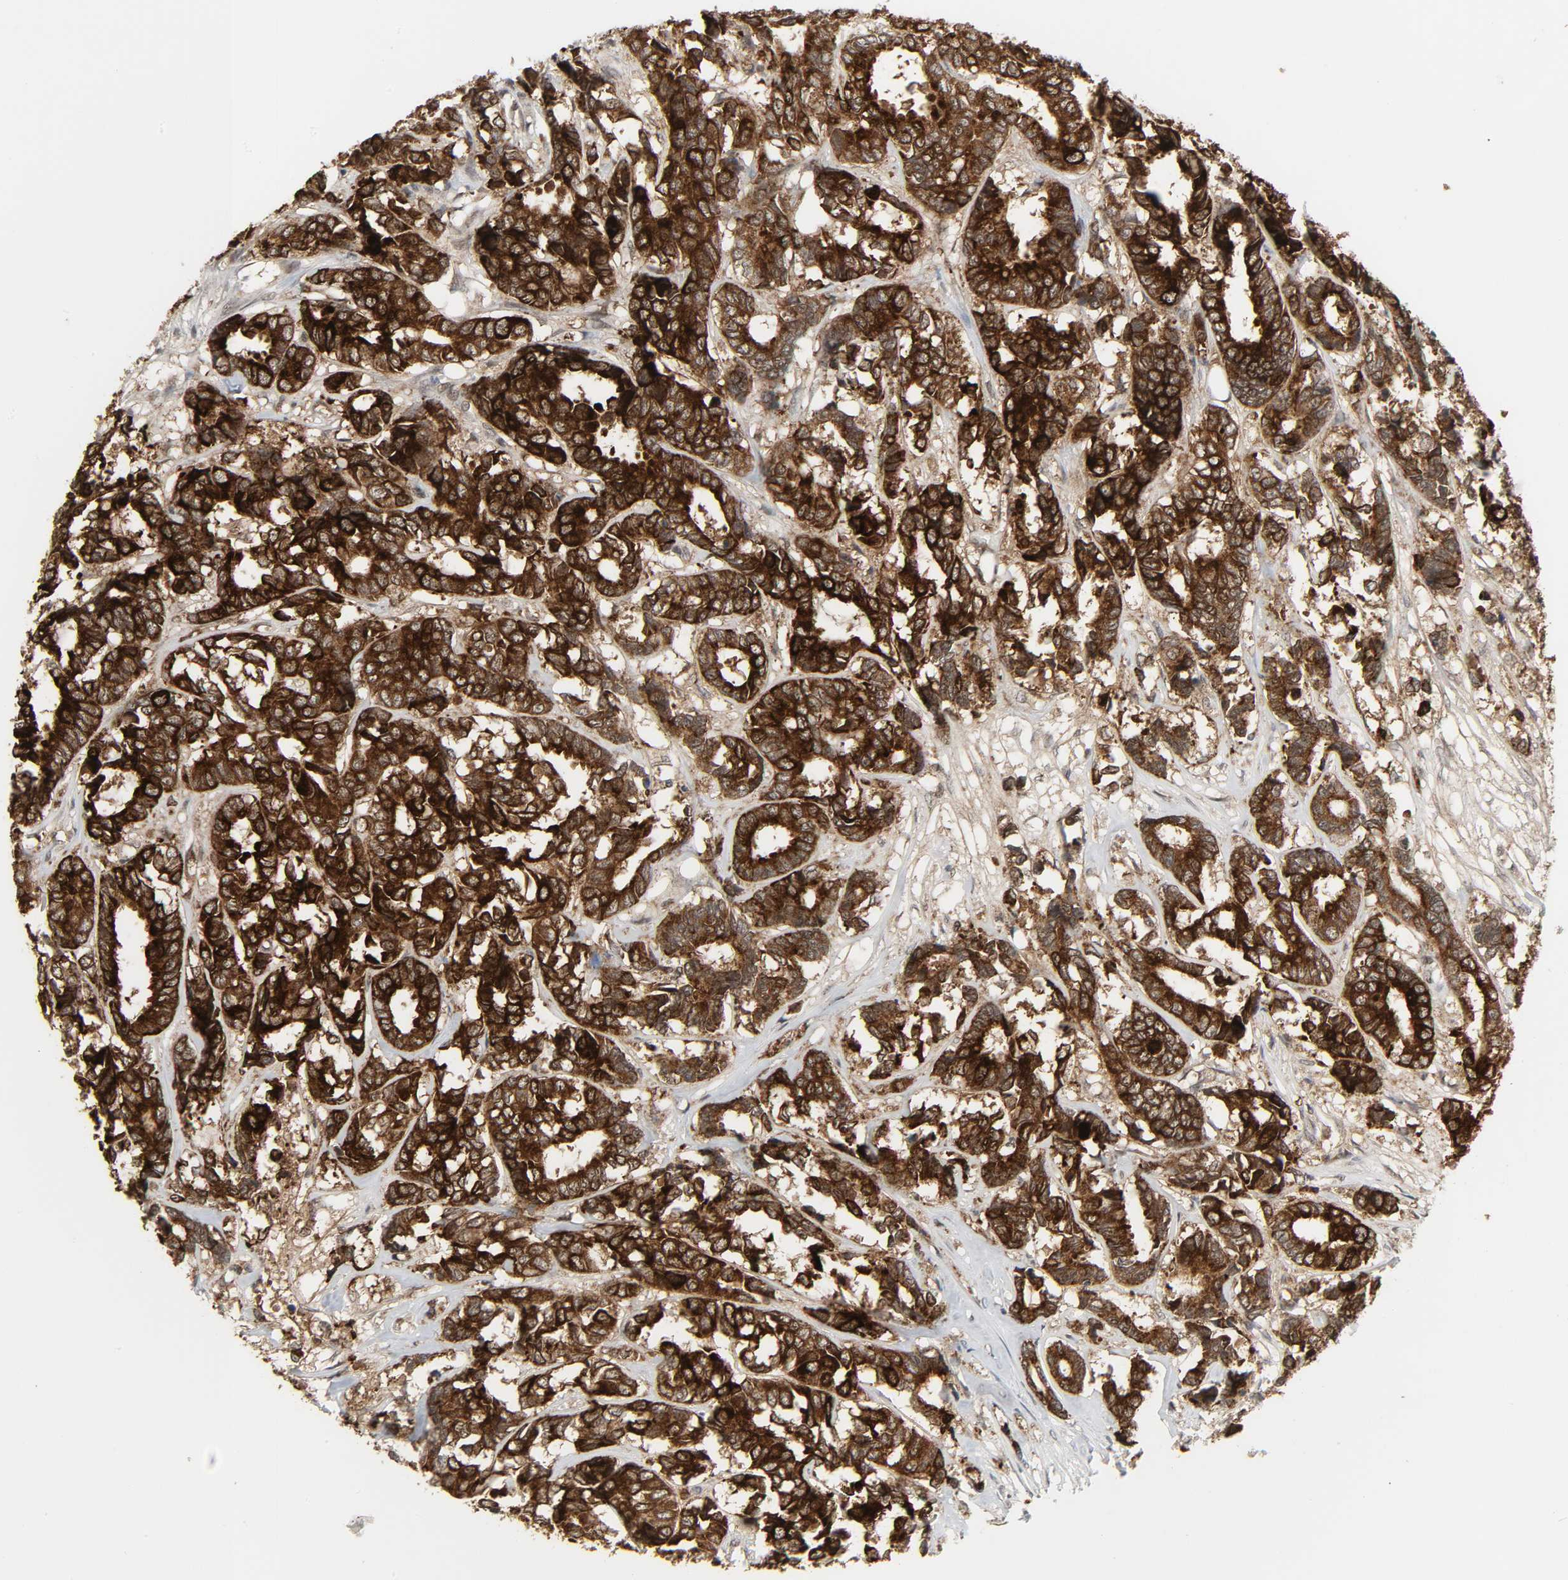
{"staining": {"intensity": "strong", "quantity": ">75%", "location": "cytoplasmic/membranous"}, "tissue": "breast cancer", "cell_type": "Tumor cells", "image_type": "cancer", "snomed": [{"axis": "morphology", "description": "Duct carcinoma"}, {"axis": "topography", "description": "Breast"}], "caption": "Immunohistochemical staining of human breast cancer exhibits strong cytoplasmic/membranous protein positivity in approximately >75% of tumor cells. Nuclei are stained in blue.", "gene": "MUC1", "patient": {"sex": "female", "age": 87}}